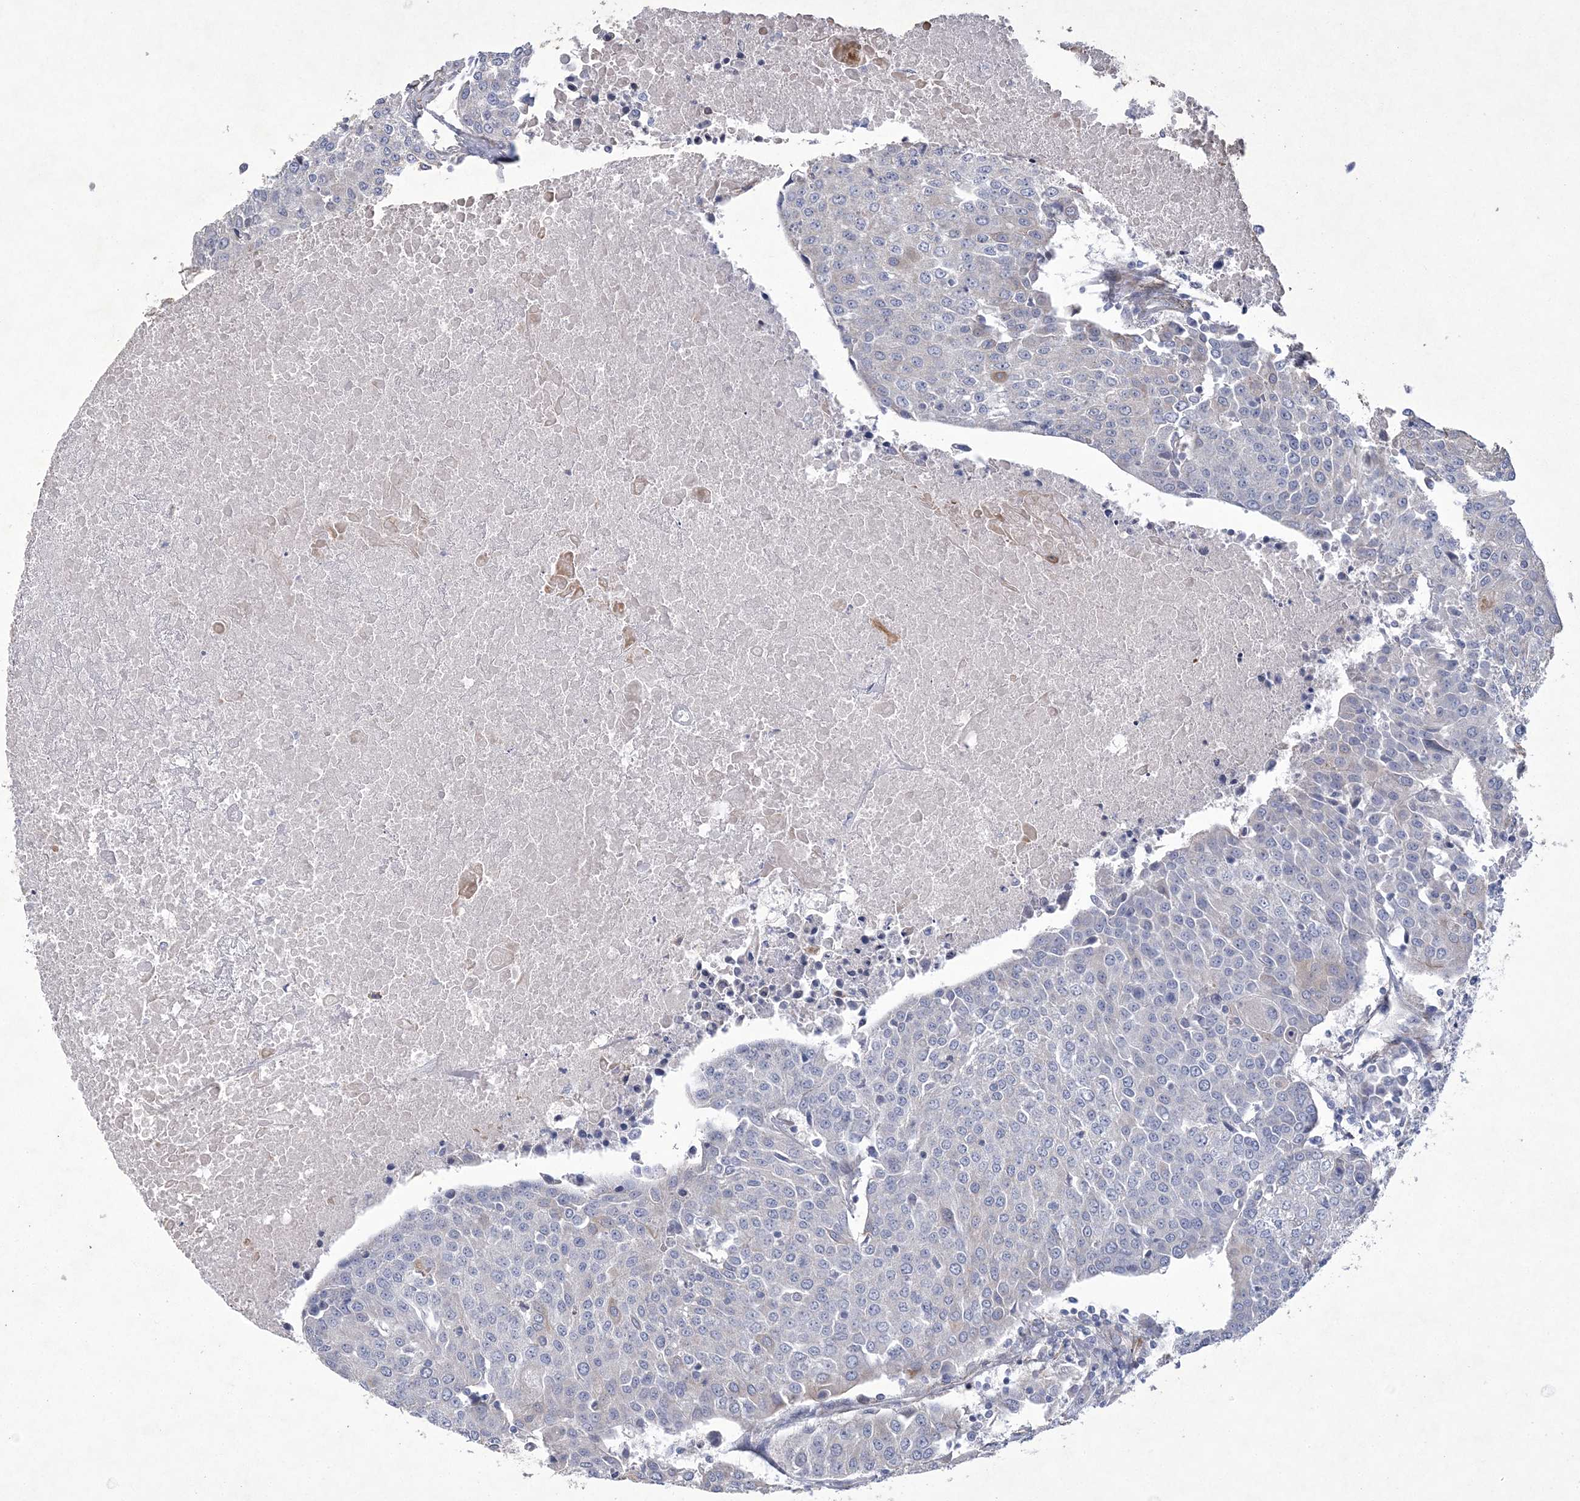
{"staining": {"intensity": "negative", "quantity": "none", "location": "none"}, "tissue": "urothelial cancer", "cell_type": "Tumor cells", "image_type": "cancer", "snomed": [{"axis": "morphology", "description": "Urothelial carcinoma, High grade"}, {"axis": "topography", "description": "Urinary bladder"}], "caption": "This is an IHC micrograph of human urothelial cancer. There is no staining in tumor cells.", "gene": "ARSJ", "patient": {"sex": "female", "age": 85}}